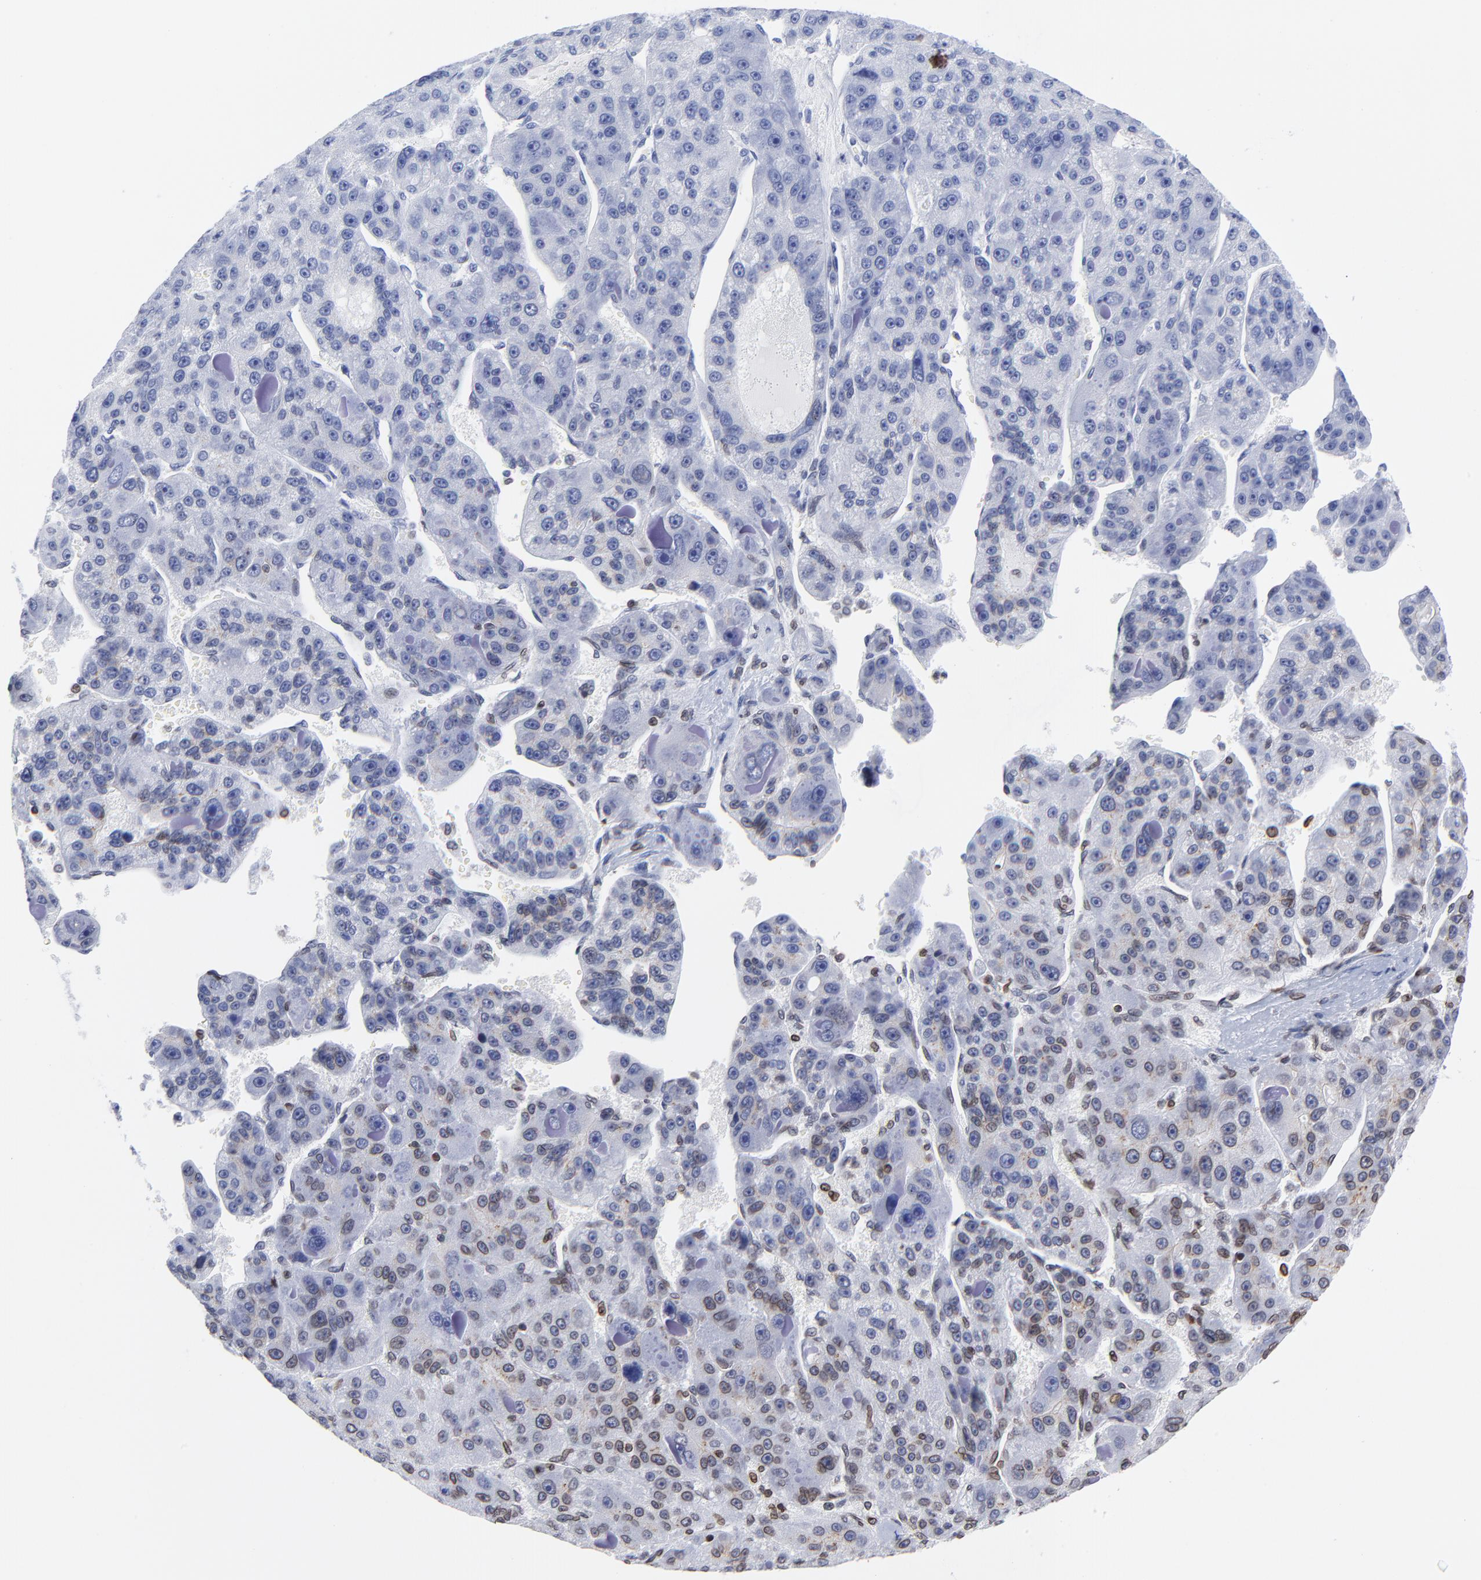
{"staining": {"intensity": "moderate", "quantity": "<25%", "location": "nuclear"}, "tissue": "liver cancer", "cell_type": "Tumor cells", "image_type": "cancer", "snomed": [{"axis": "morphology", "description": "Carcinoma, Hepatocellular, NOS"}, {"axis": "topography", "description": "Liver"}], "caption": "Immunohistochemistry (IHC) staining of liver cancer, which reveals low levels of moderate nuclear positivity in approximately <25% of tumor cells indicating moderate nuclear protein staining. The staining was performed using DAB (3,3'-diaminobenzidine) (brown) for protein detection and nuclei were counterstained in hematoxylin (blue).", "gene": "THAP7", "patient": {"sex": "male", "age": 76}}